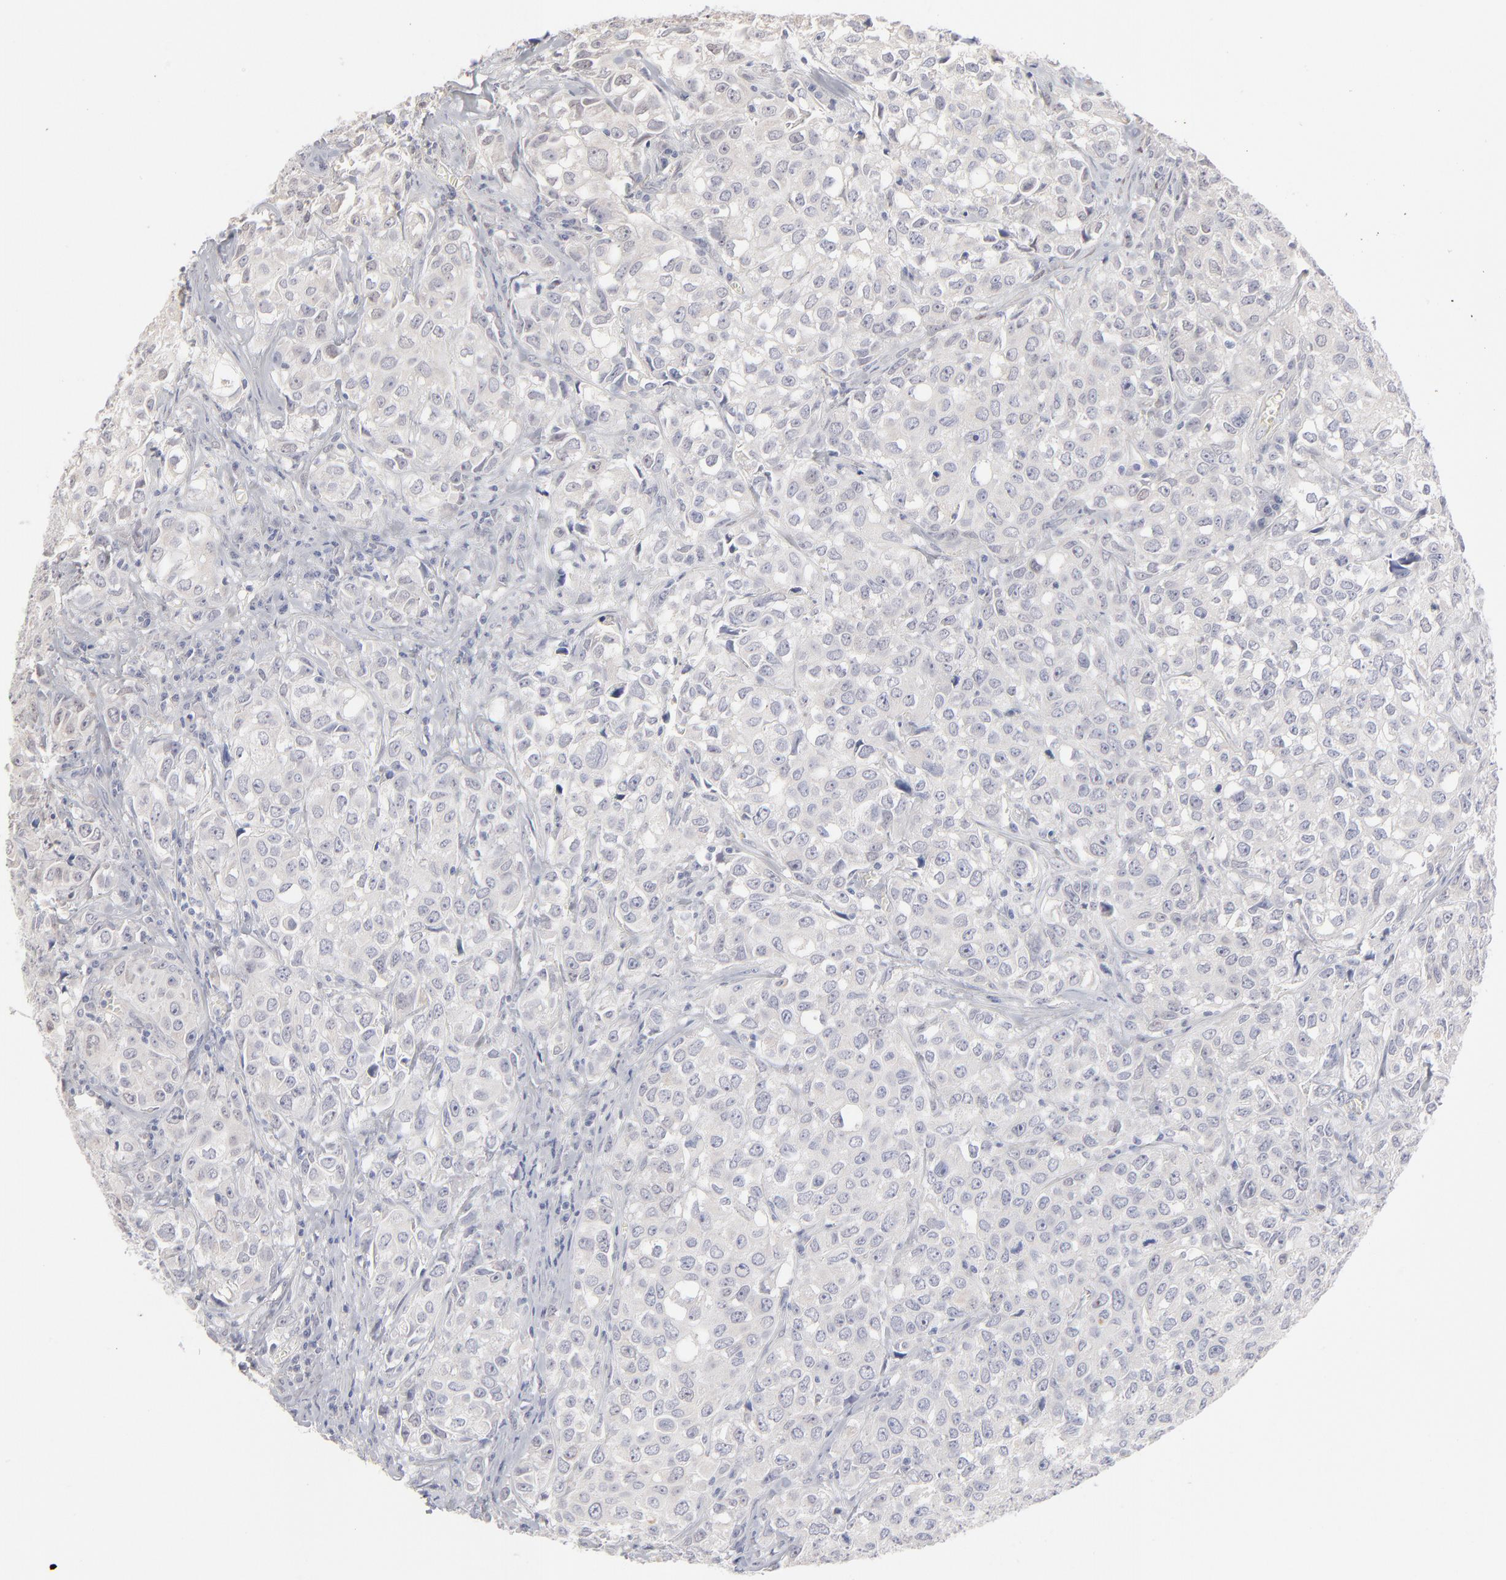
{"staining": {"intensity": "weak", "quantity": "<25%", "location": "nuclear"}, "tissue": "urothelial cancer", "cell_type": "Tumor cells", "image_type": "cancer", "snomed": [{"axis": "morphology", "description": "Urothelial carcinoma, High grade"}, {"axis": "topography", "description": "Urinary bladder"}], "caption": "Urothelial cancer was stained to show a protein in brown. There is no significant expression in tumor cells. (Stains: DAB (3,3'-diaminobenzidine) IHC with hematoxylin counter stain, Microscopy: brightfield microscopy at high magnification).", "gene": "RBM3", "patient": {"sex": "female", "age": 75}}